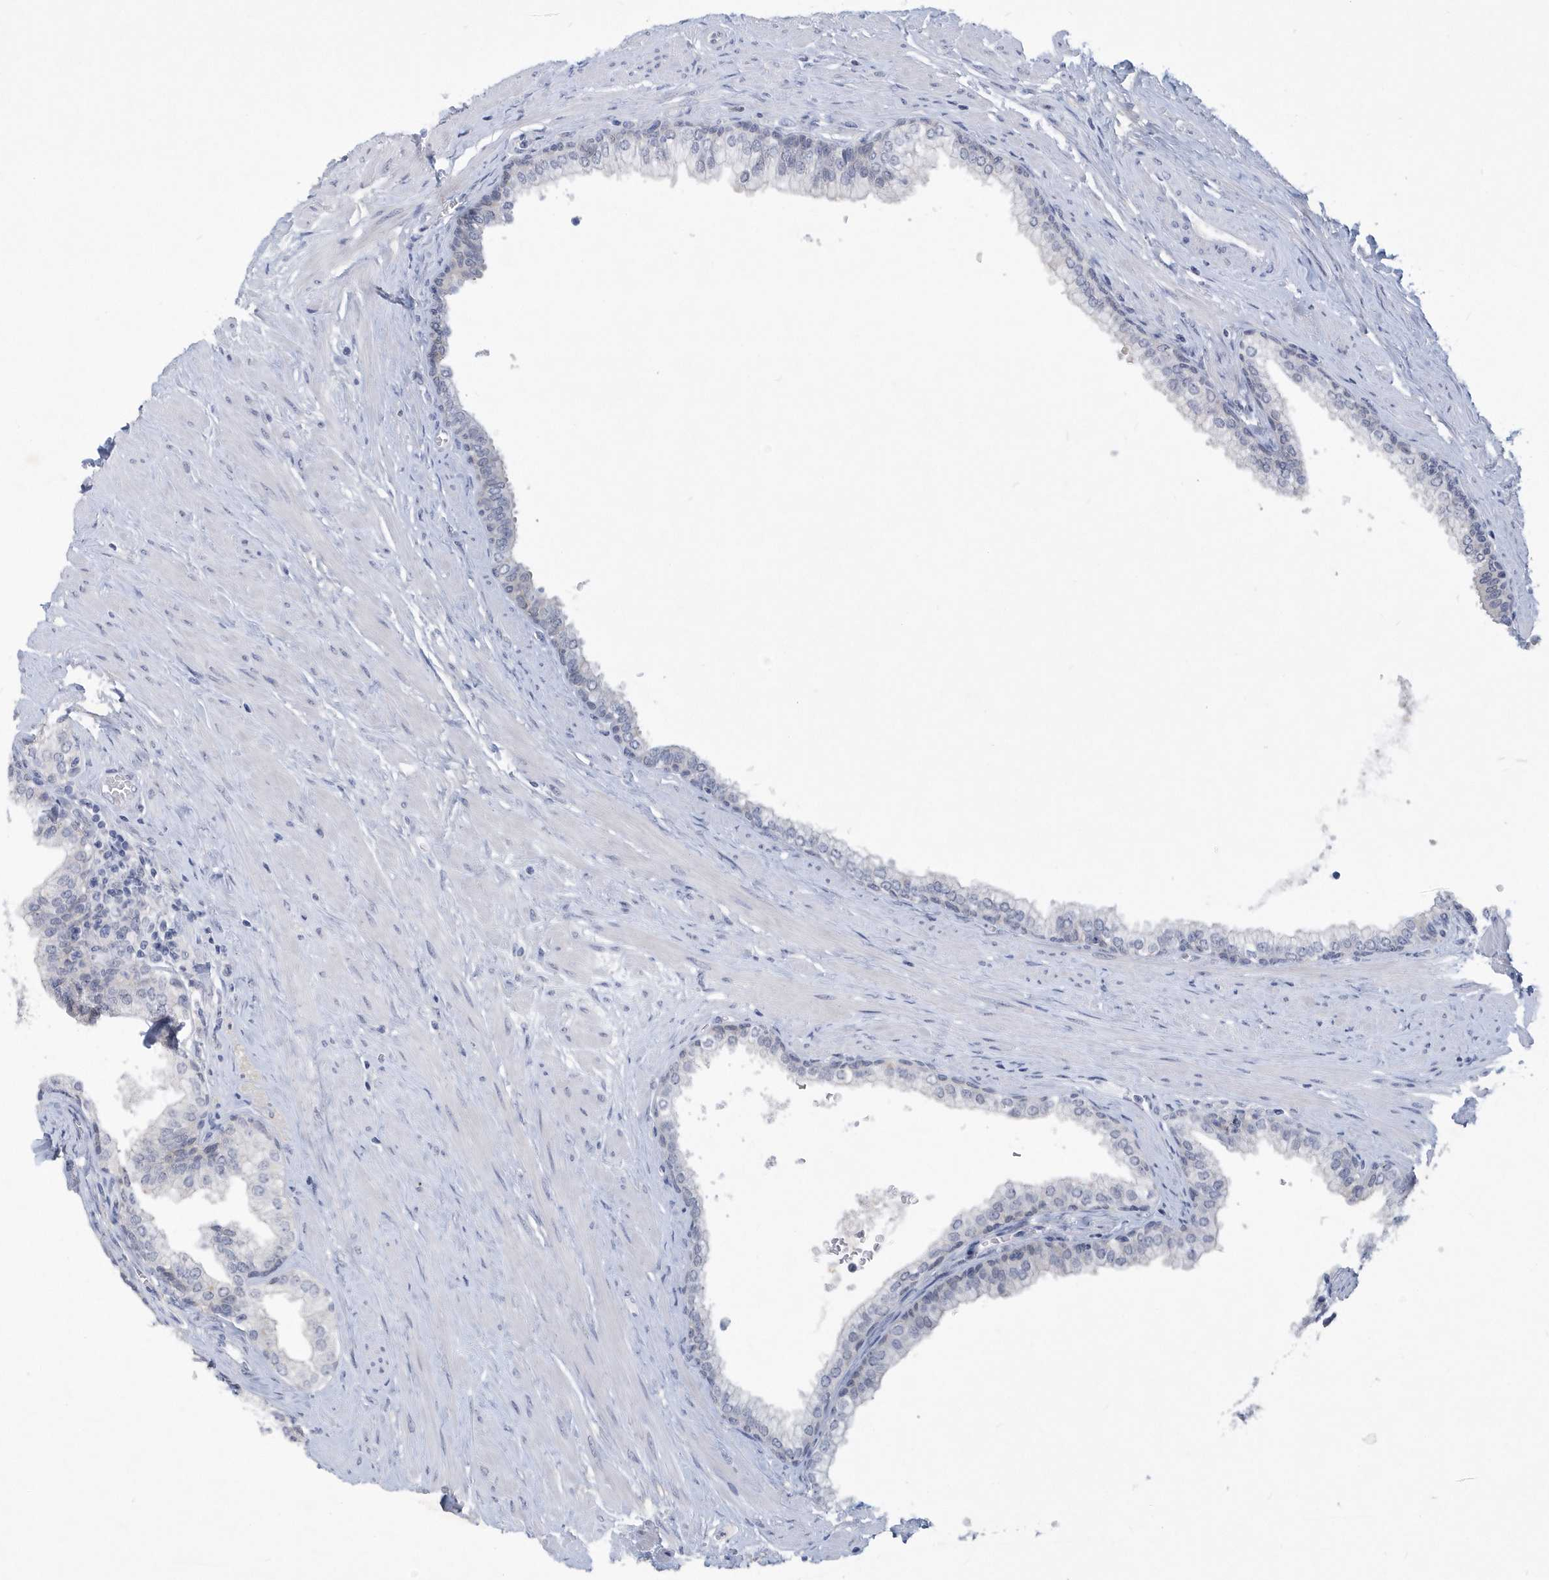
{"staining": {"intensity": "negative", "quantity": "none", "location": "none"}, "tissue": "prostate", "cell_type": "Glandular cells", "image_type": "normal", "snomed": [{"axis": "morphology", "description": "Normal tissue, NOS"}, {"axis": "morphology", "description": "Urothelial carcinoma, Low grade"}, {"axis": "topography", "description": "Urinary bladder"}, {"axis": "topography", "description": "Prostate"}], "caption": "The histopathology image demonstrates no staining of glandular cells in unremarkable prostate.", "gene": "SRGAP3", "patient": {"sex": "male", "age": 60}}